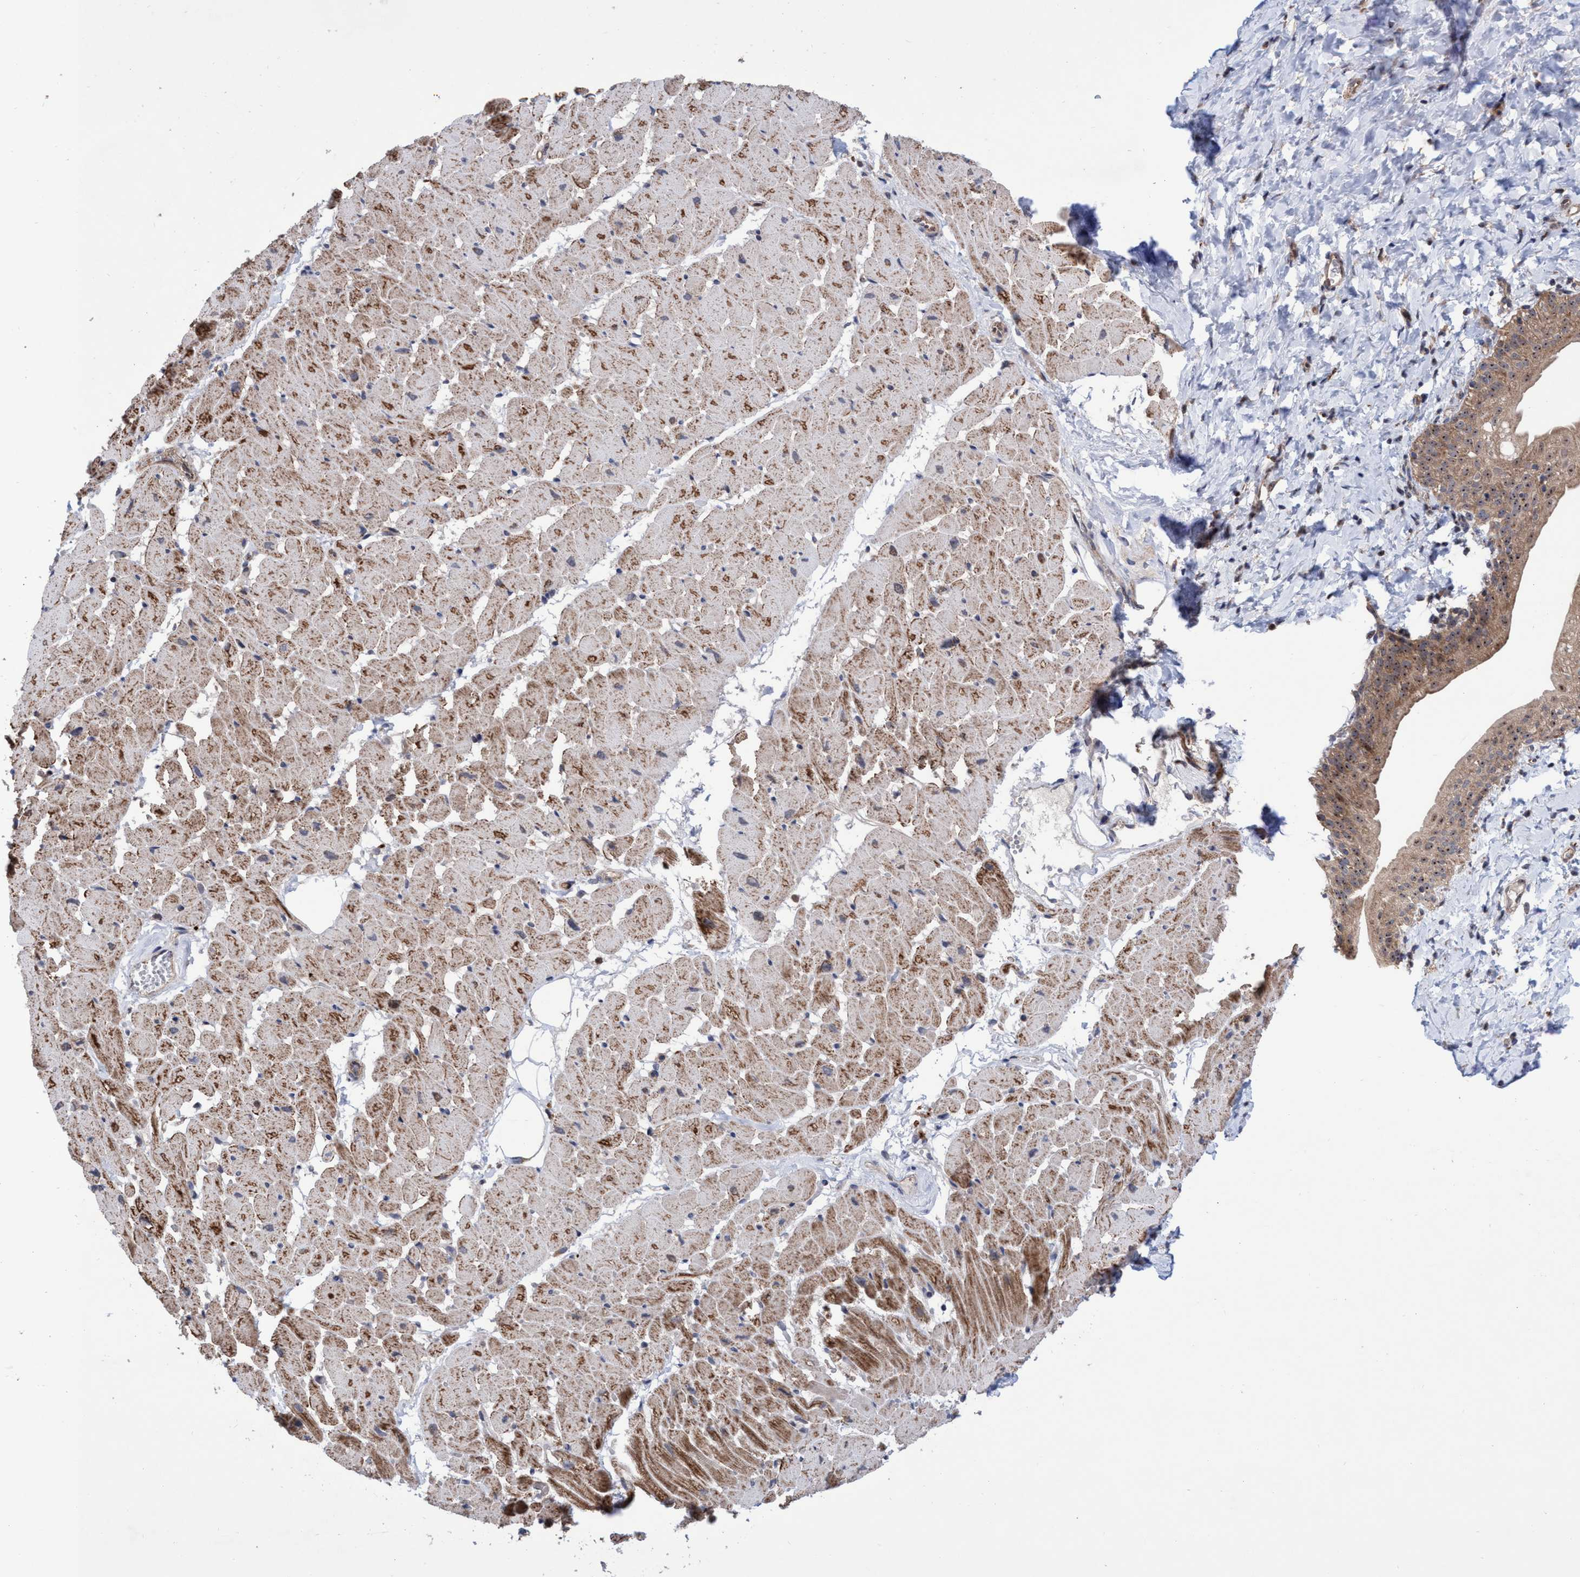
{"staining": {"intensity": "moderate", "quantity": ">75%", "location": "cytoplasmic/membranous"}, "tissue": "heart muscle", "cell_type": "Cardiomyocytes", "image_type": "normal", "snomed": [{"axis": "morphology", "description": "Normal tissue, NOS"}, {"axis": "topography", "description": "Heart"}], "caption": "The immunohistochemical stain highlights moderate cytoplasmic/membranous staining in cardiomyocytes of benign heart muscle. (DAB (3,3'-diaminobenzidine) IHC with brightfield microscopy, high magnification).", "gene": "P2RY14", "patient": {"sex": "female", "age": 19}}